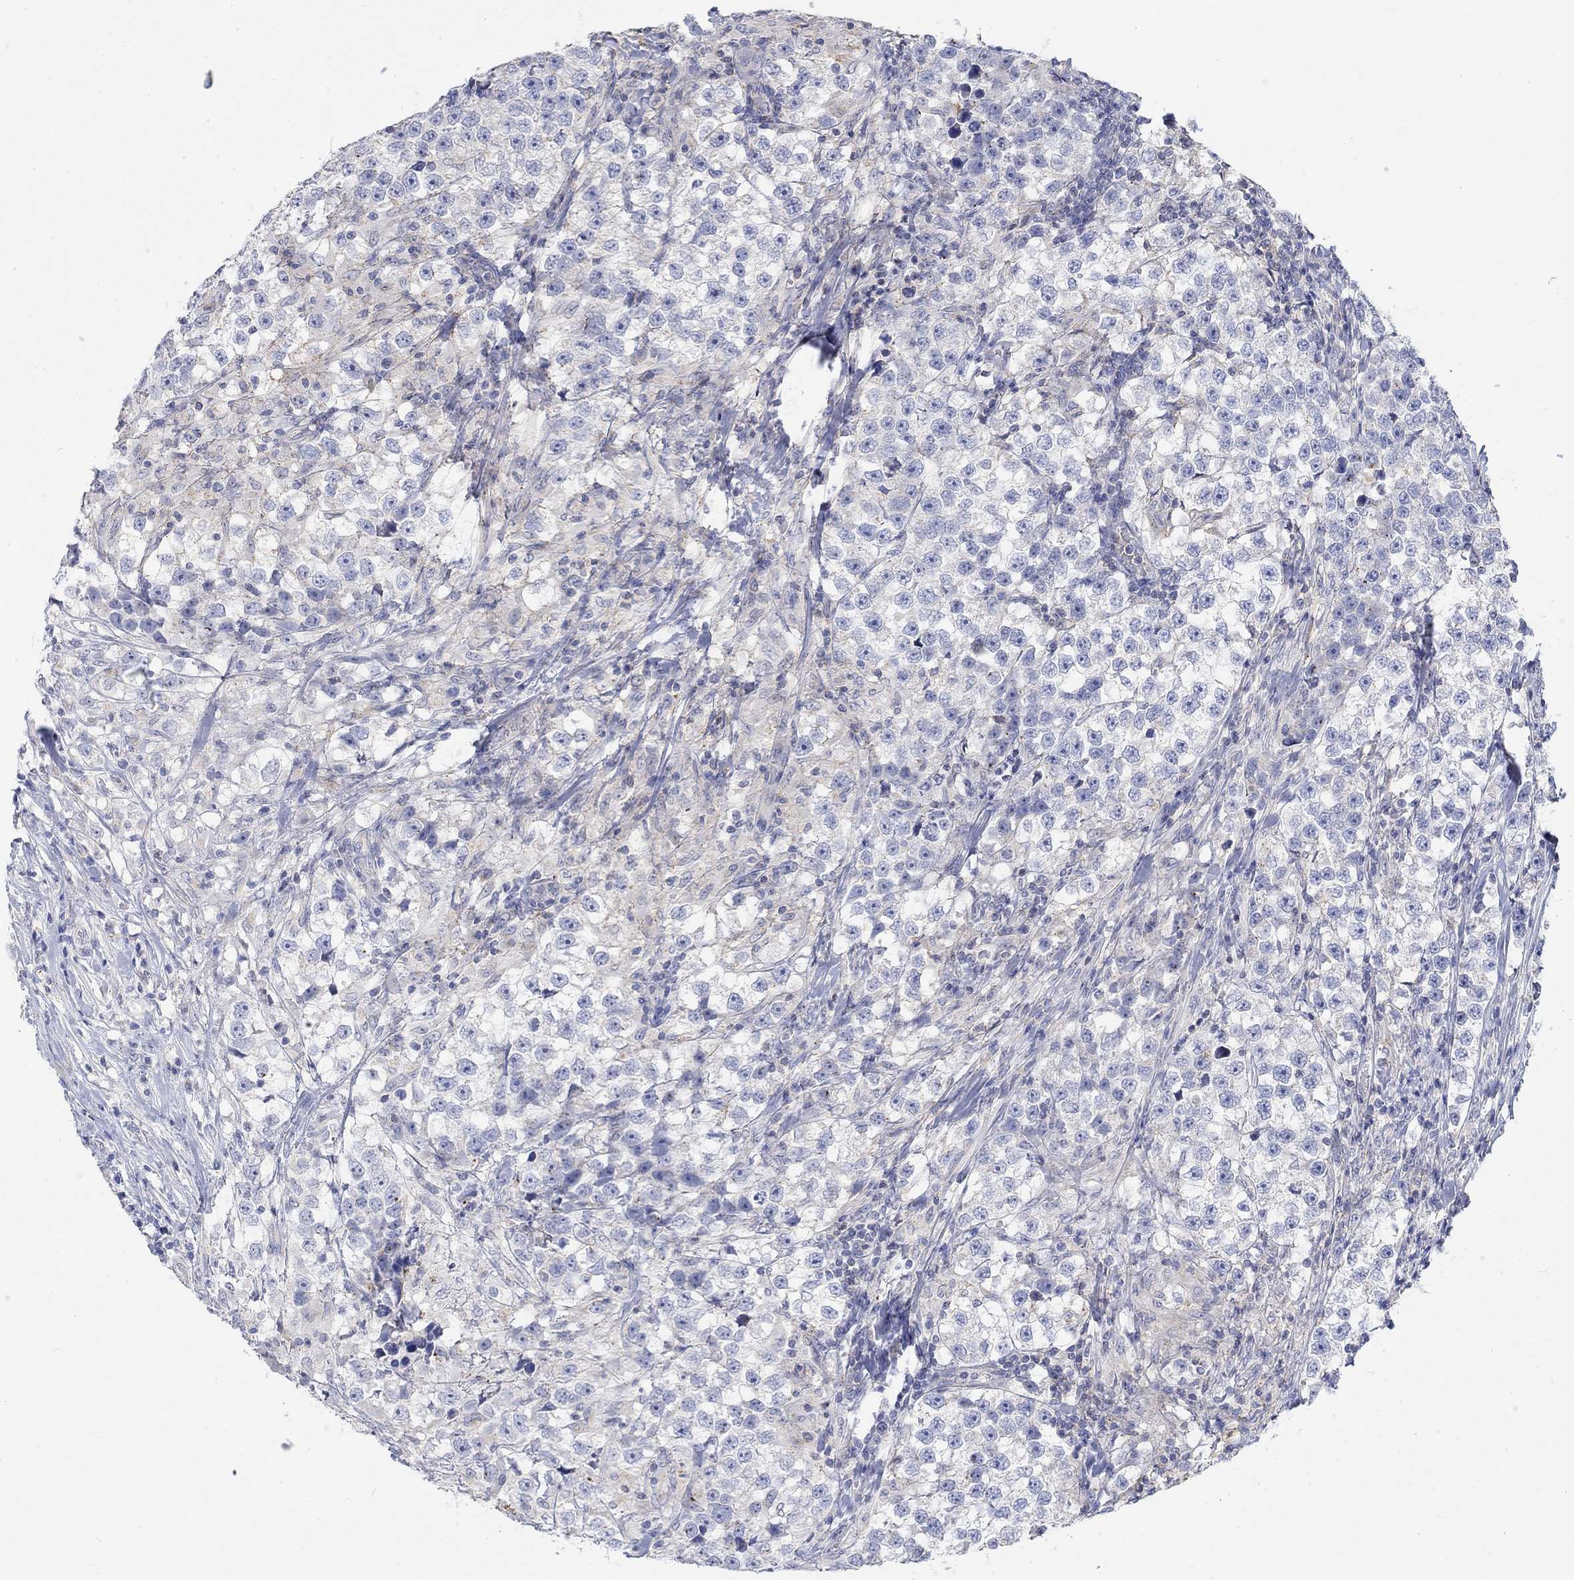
{"staining": {"intensity": "negative", "quantity": "none", "location": "none"}, "tissue": "testis cancer", "cell_type": "Tumor cells", "image_type": "cancer", "snomed": [{"axis": "morphology", "description": "Seminoma, NOS"}, {"axis": "topography", "description": "Testis"}], "caption": "High magnification brightfield microscopy of seminoma (testis) stained with DAB (3,3'-diaminobenzidine) (brown) and counterstained with hematoxylin (blue): tumor cells show no significant positivity. The staining was performed using DAB (3,3'-diaminobenzidine) to visualize the protein expression in brown, while the nuclei were stained in blue with hematoxylin (Magnification: 20x).", "gene": "NAV3", "patient": {"sex": "male", "age": 46}}